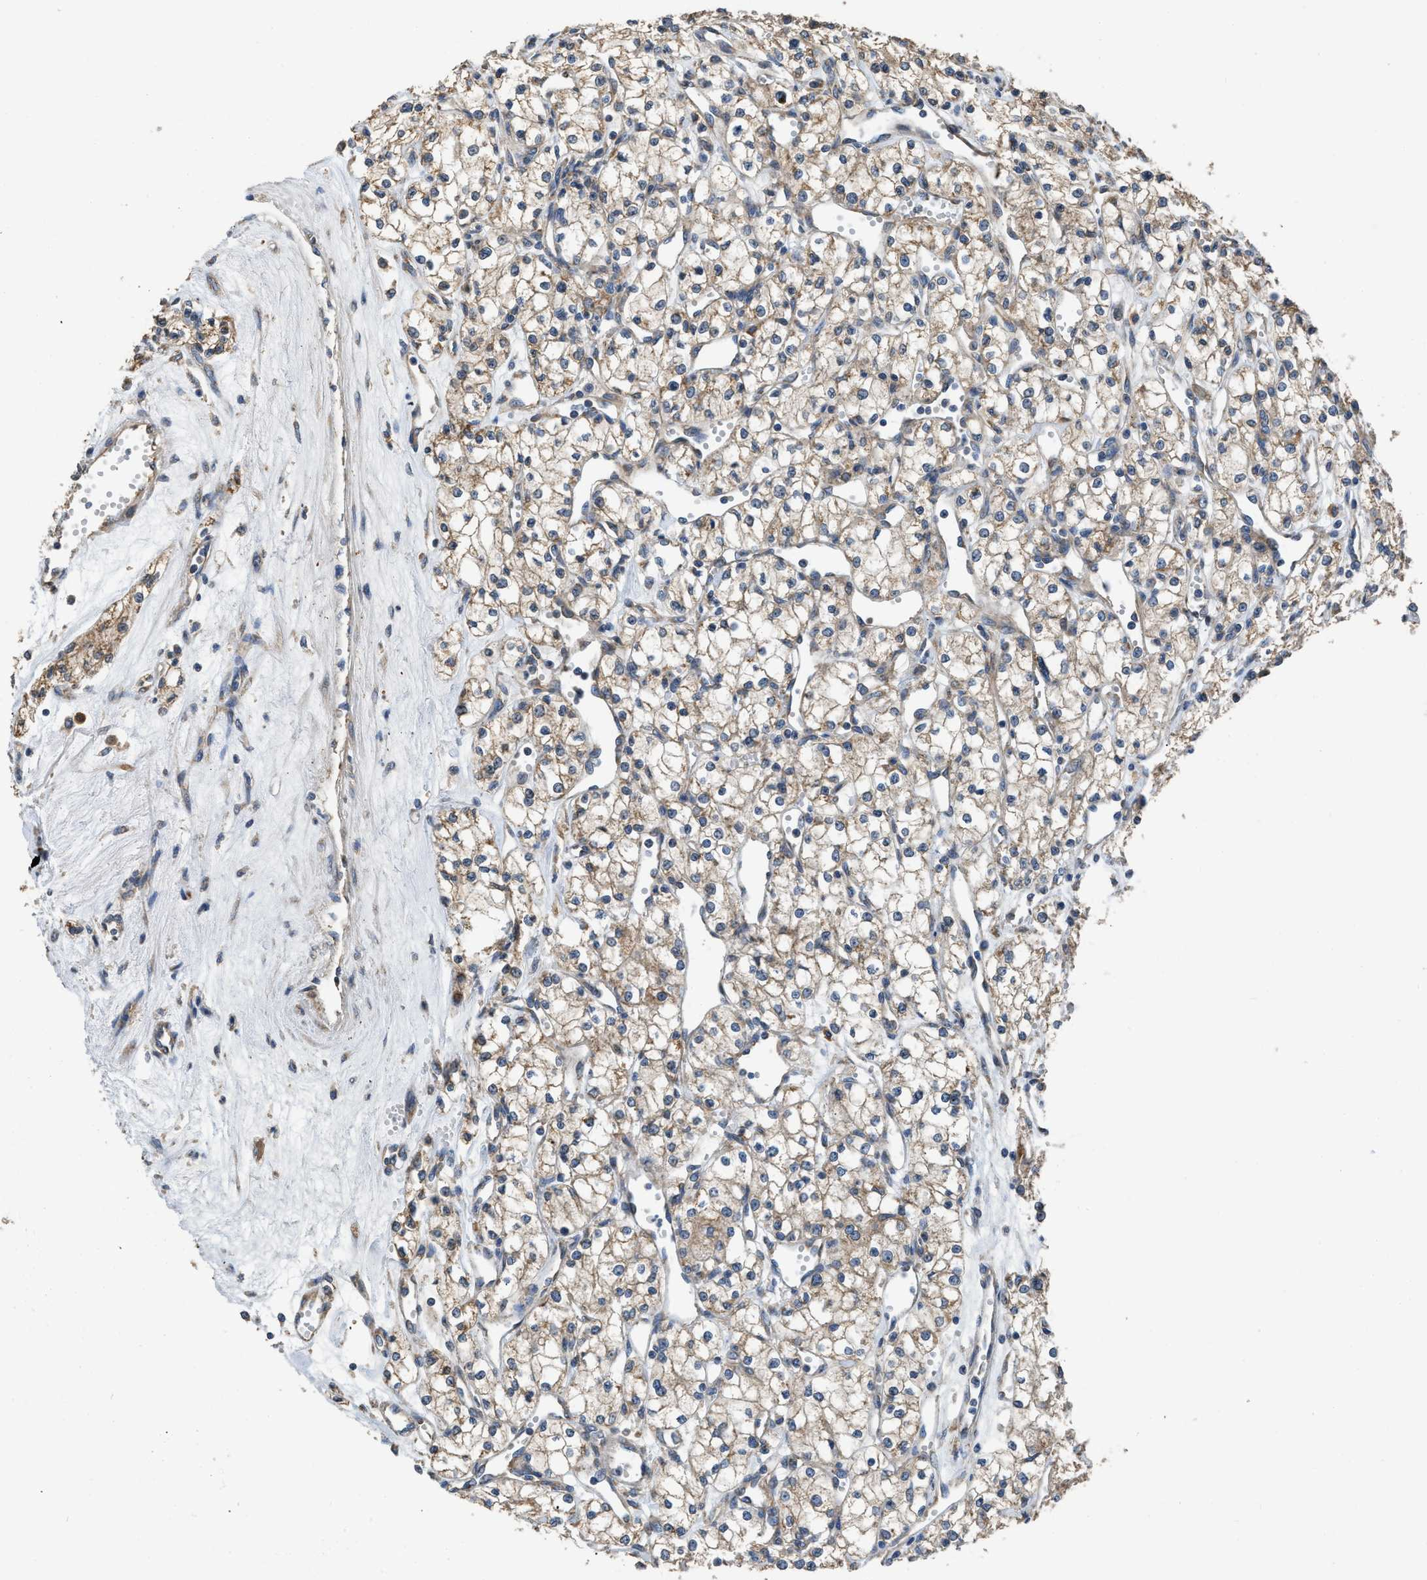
{"staining": {"intensity": "weak", "quantity": ">75%", "location": "cytoplasmic/membranous"}, "tissue": "renal cancer", "cell_type": "Tumor cells", "image_type": "cancer", "snomed": [{"axis": "morphology", "description": "Adenocarcinoma, NOS"}, {"axis": "topography", "description": "Kidney"}], "caption": "Immunohistochemical staining of human renal cancer displays low levels of weak cytoplasmic/membranous staining in about >75% of tumor cells.", "gene": "TMEM150A", "patient": {"sex": "male", "age": 59}}